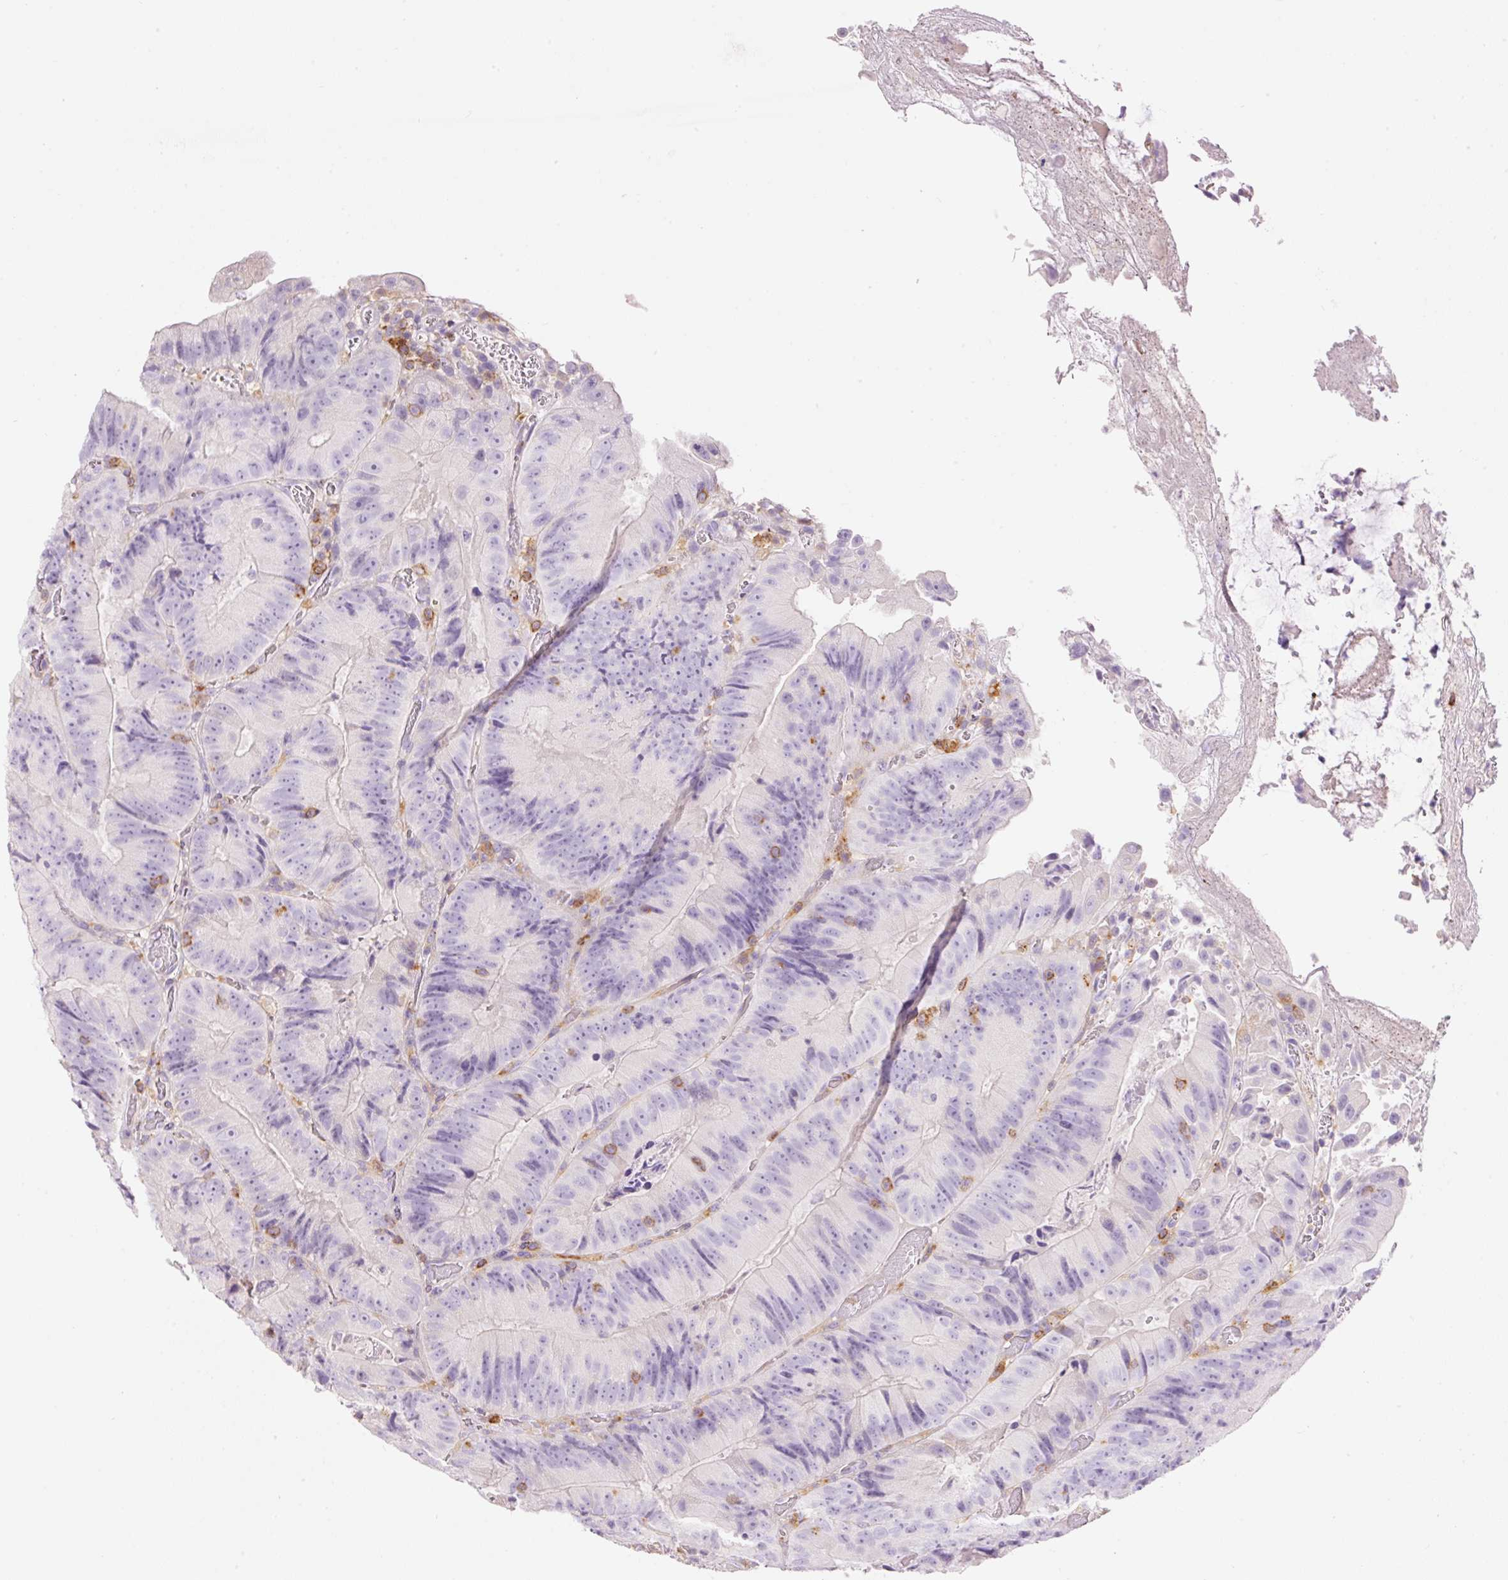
{"staining": {"intensity": "negative", "quantity": "none", "location": "none"}, "tissue": "colorectal cancer", "cell_type": "Tumor cells", "image_type": "cancer", "snomed": [{"axis": "morphology", "description": "Adenocarcinoma, NOS"}, {"axis": "topography", "description": "Colon"}], "caption": "Colorectal adenocarcinoma stained for a protein using IHC reveals no positivity tumor cells.", "gene": "DOK6", "patient": {"sex": "female", "age": 86}}